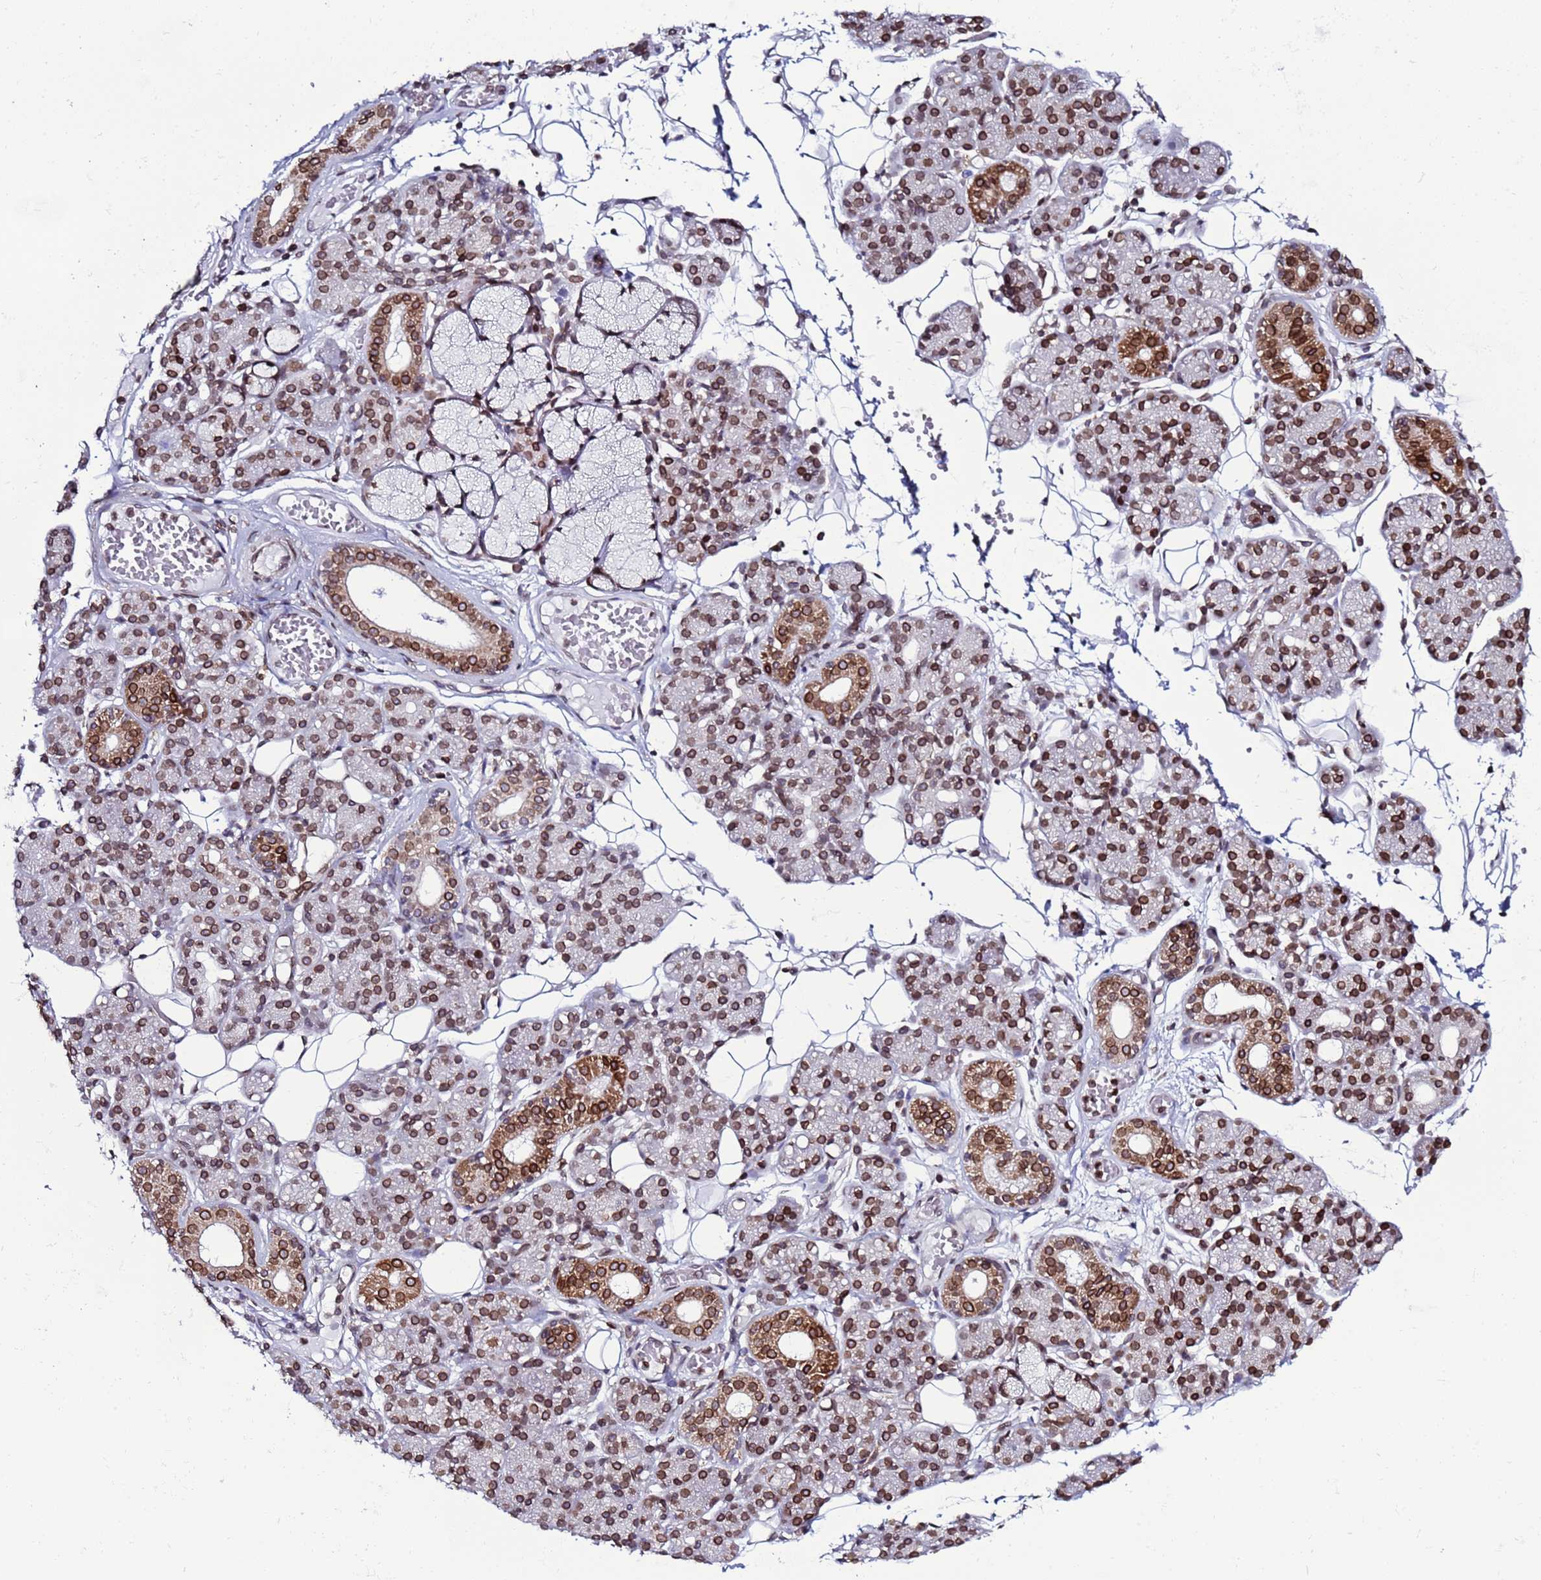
{"staining": {"intensity": "moderate", "quantity": ">75%", "location": "cytoplasmic/membranous,nuclear"}, "tissue": "salivary gland", "cell_type": "Glandular cells", "image_type": "normal", "snomed": [{"axis": "morphology", "description": "Normal tissue, NOS"}, {"axis": "topography", "description": "Salivary gland"}], "caption": "A high-resolution histopathology image shows IHC staining of normal salivary gland, which demonstrates moderate cytoplasmic/membranous,nuclear staining in approximately >75% of glandular cells. (brown staining indicates protein expression, while blue staining denotes nuclei).", "gene": "TOR1AIP1", "patient": {"sex": "male", "age": 63}}